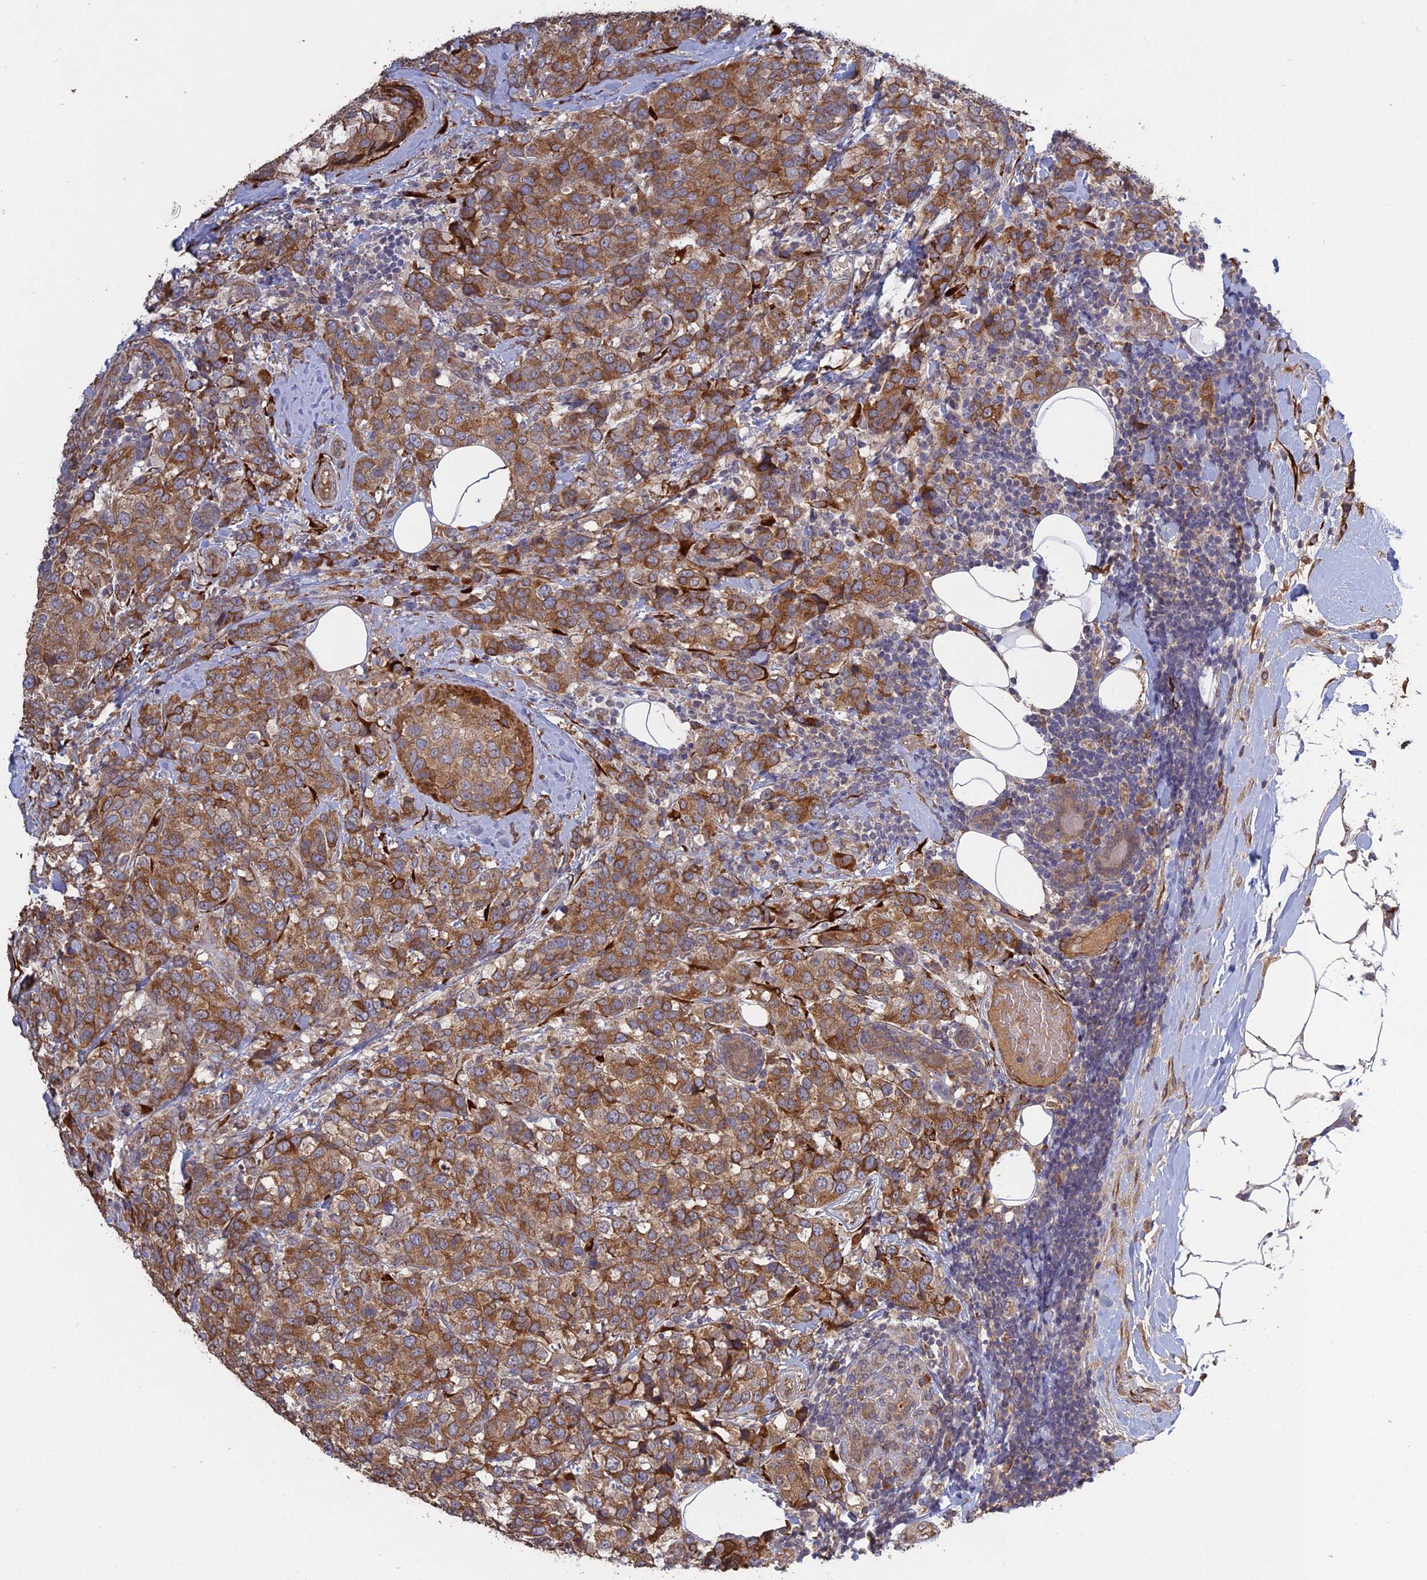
{"staining": {"intensity": "moderate", "quantity": ">75%", "location": "cytoplasmic/membranous"}, "tissue": "breast cancer", "cell_type": "Tumor cells", "image_type": "cancer", "snomed": [{"axis": "morphology", "description": "Lobular carcinoma"}, {"axis": "topography", "description": "Breast"}], "caption": "IHC histopathology image of human lobular carcinoma (breast) stained for a protein (brown), which exhibits medium levels of moderate cytoplasmic/membranous positivity in approximately >75% of tumor cells.", "gene": "PPIC", "patient": {"sex": "female", "age": 59}}